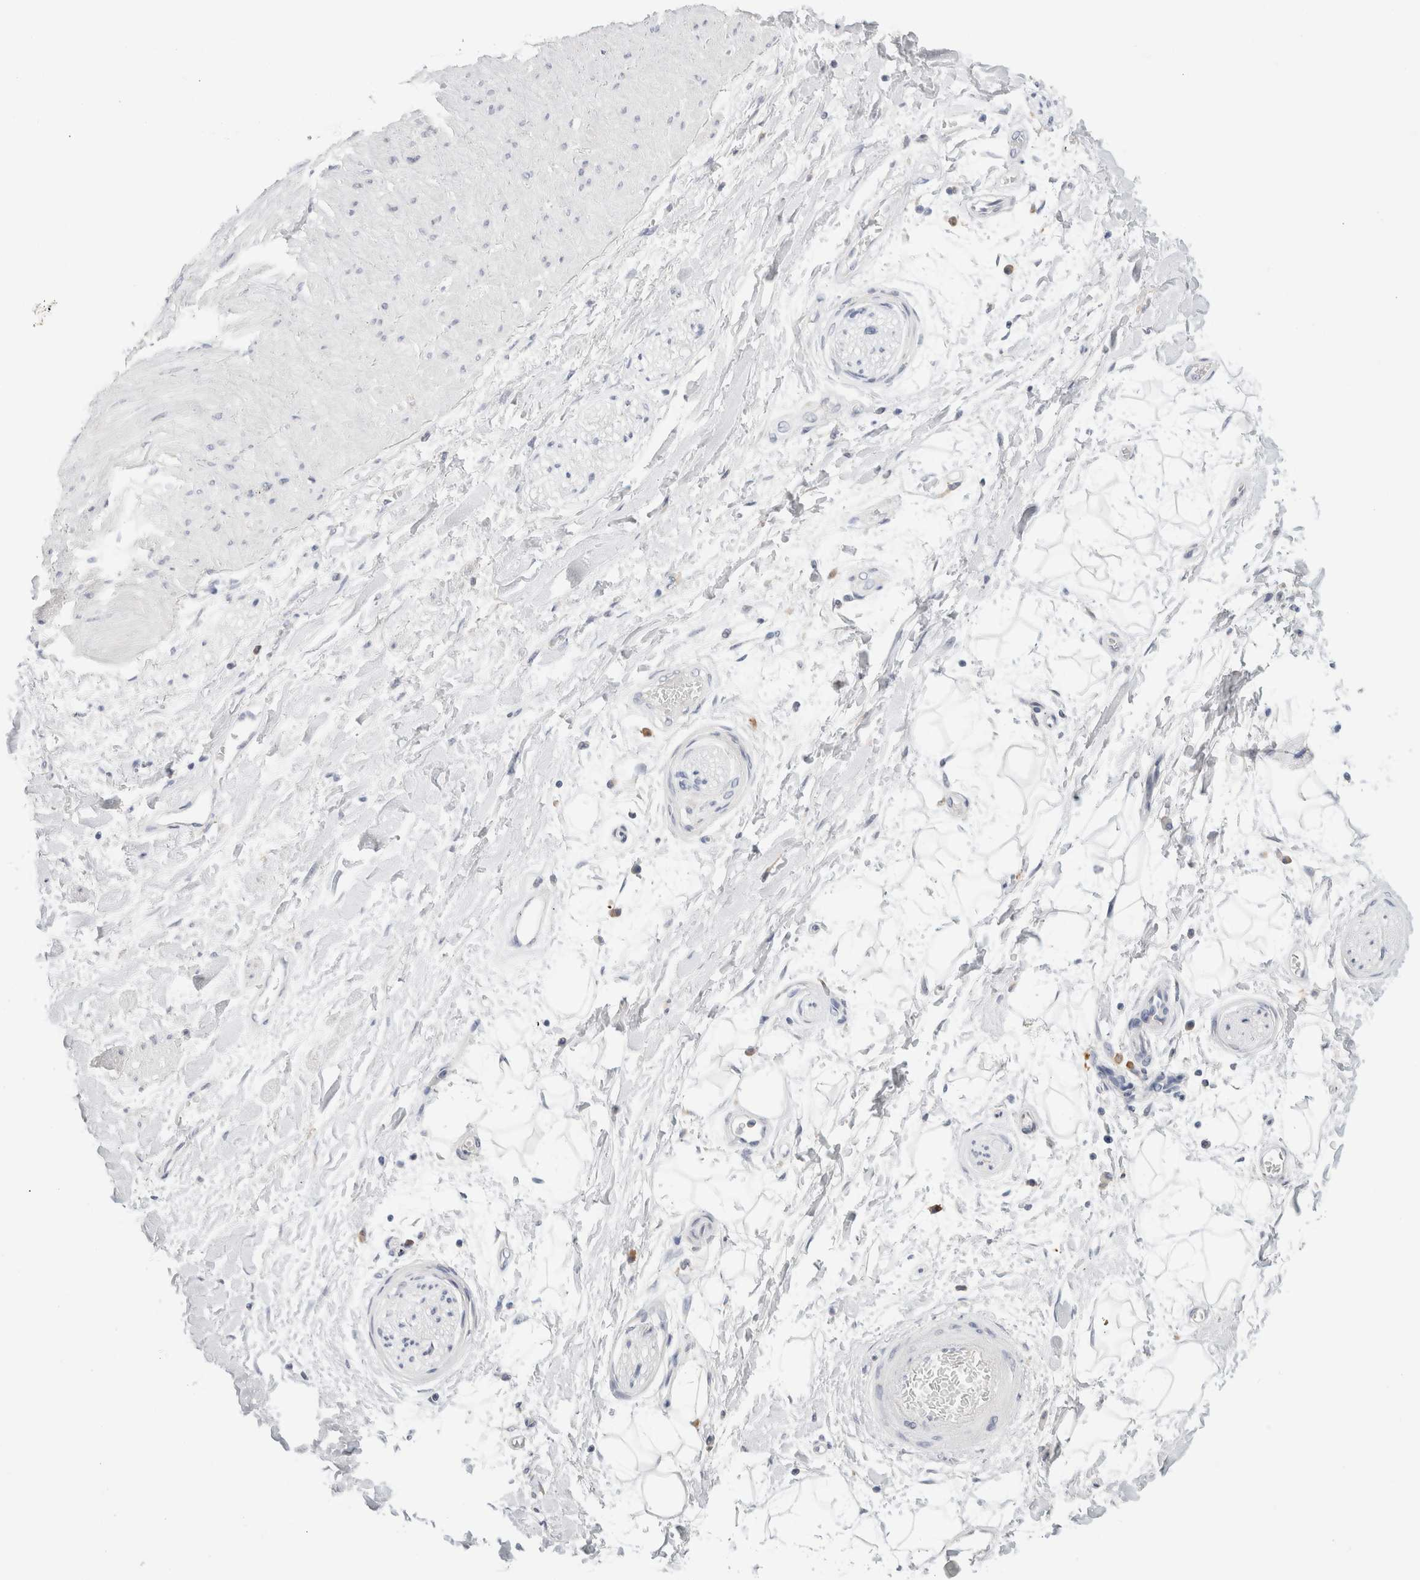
{"staining": {"intensity": "negative", "quantity": "none", "location": "none"}, "tissue": "adipose tissue", "cell_type": "Adipocytes", "image_type": "normal", "snomed": [{"axis": "morphology", "description": "Normal tissue, NOS"}, {"axis": "topography", "description": "Soft tissue"}], "caption": "A micrograph of adipose tissue stained for a protein shows no brown staining in adipocytes. (Brightfield microscopy of DAB immunohistochemistry at high magnification).", "gene": "CSK", "patient": {"sex": "male", "age": 72}}